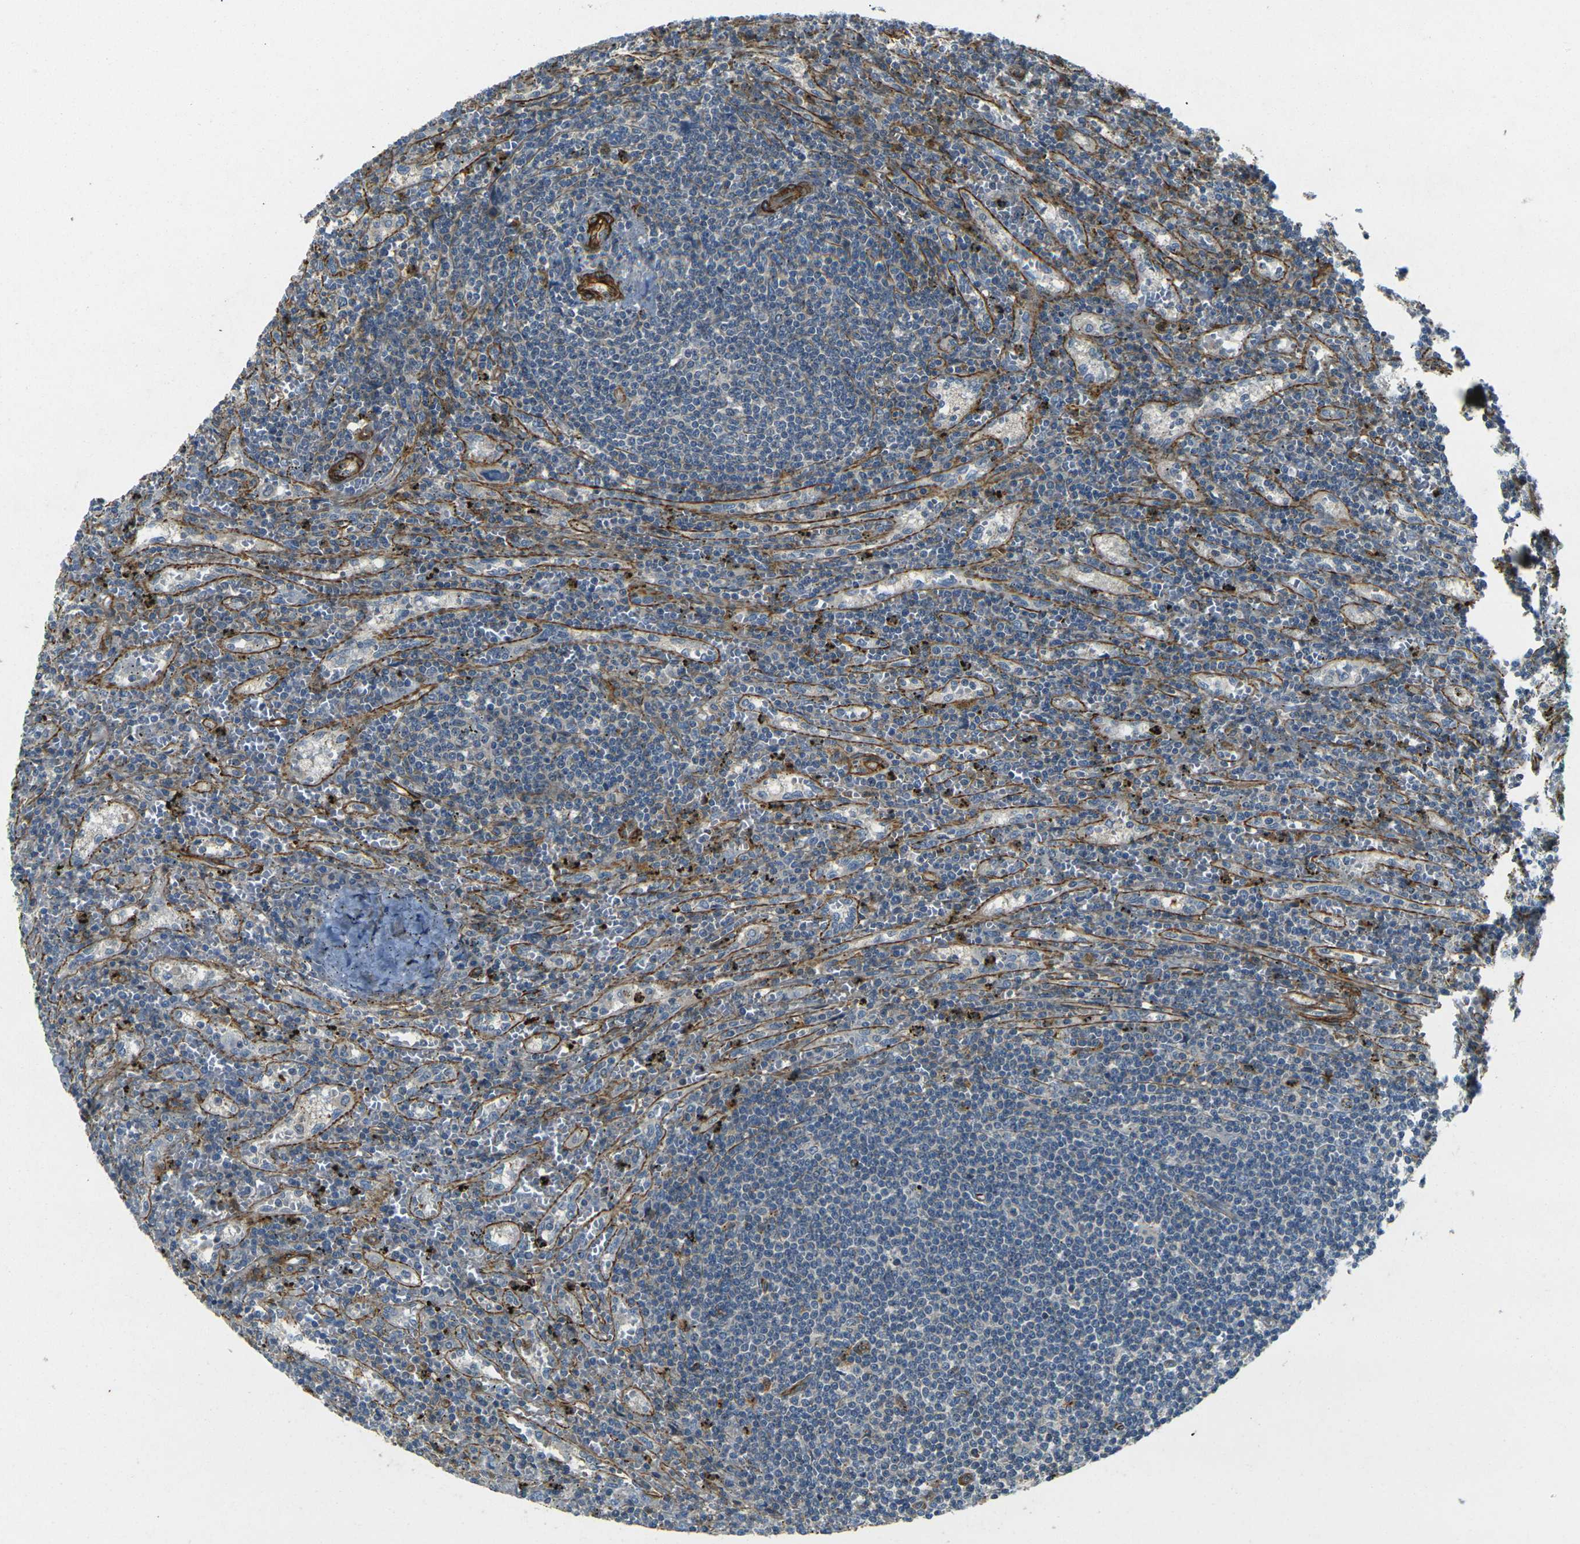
{"staining": {"intensity": "negative", "quantity": "none", "location": "none"}, "tissue": "lymphoma", "cell_type": "Tumor cells", "image_type": "cancer", "snomed": [{"axis": "morphology", "description": "Malignant lymphoma, non-Hodgkin's type, Low grade"}, {"axis": "topography", "description": "Spleen"}], "caption": "Immunohistochemistry (IHC) photomicrograph of neoplastic tissue: human lymphoma stained with DAB (3,3'-diaminobenzidine) shows no significant protein positivity in tumor cells. (DAB immunohistochemistry visualized using brightfield microscopy, high magnification).", "gene": "EPHA7", "patient": {"sex": "male", "age": 76}}